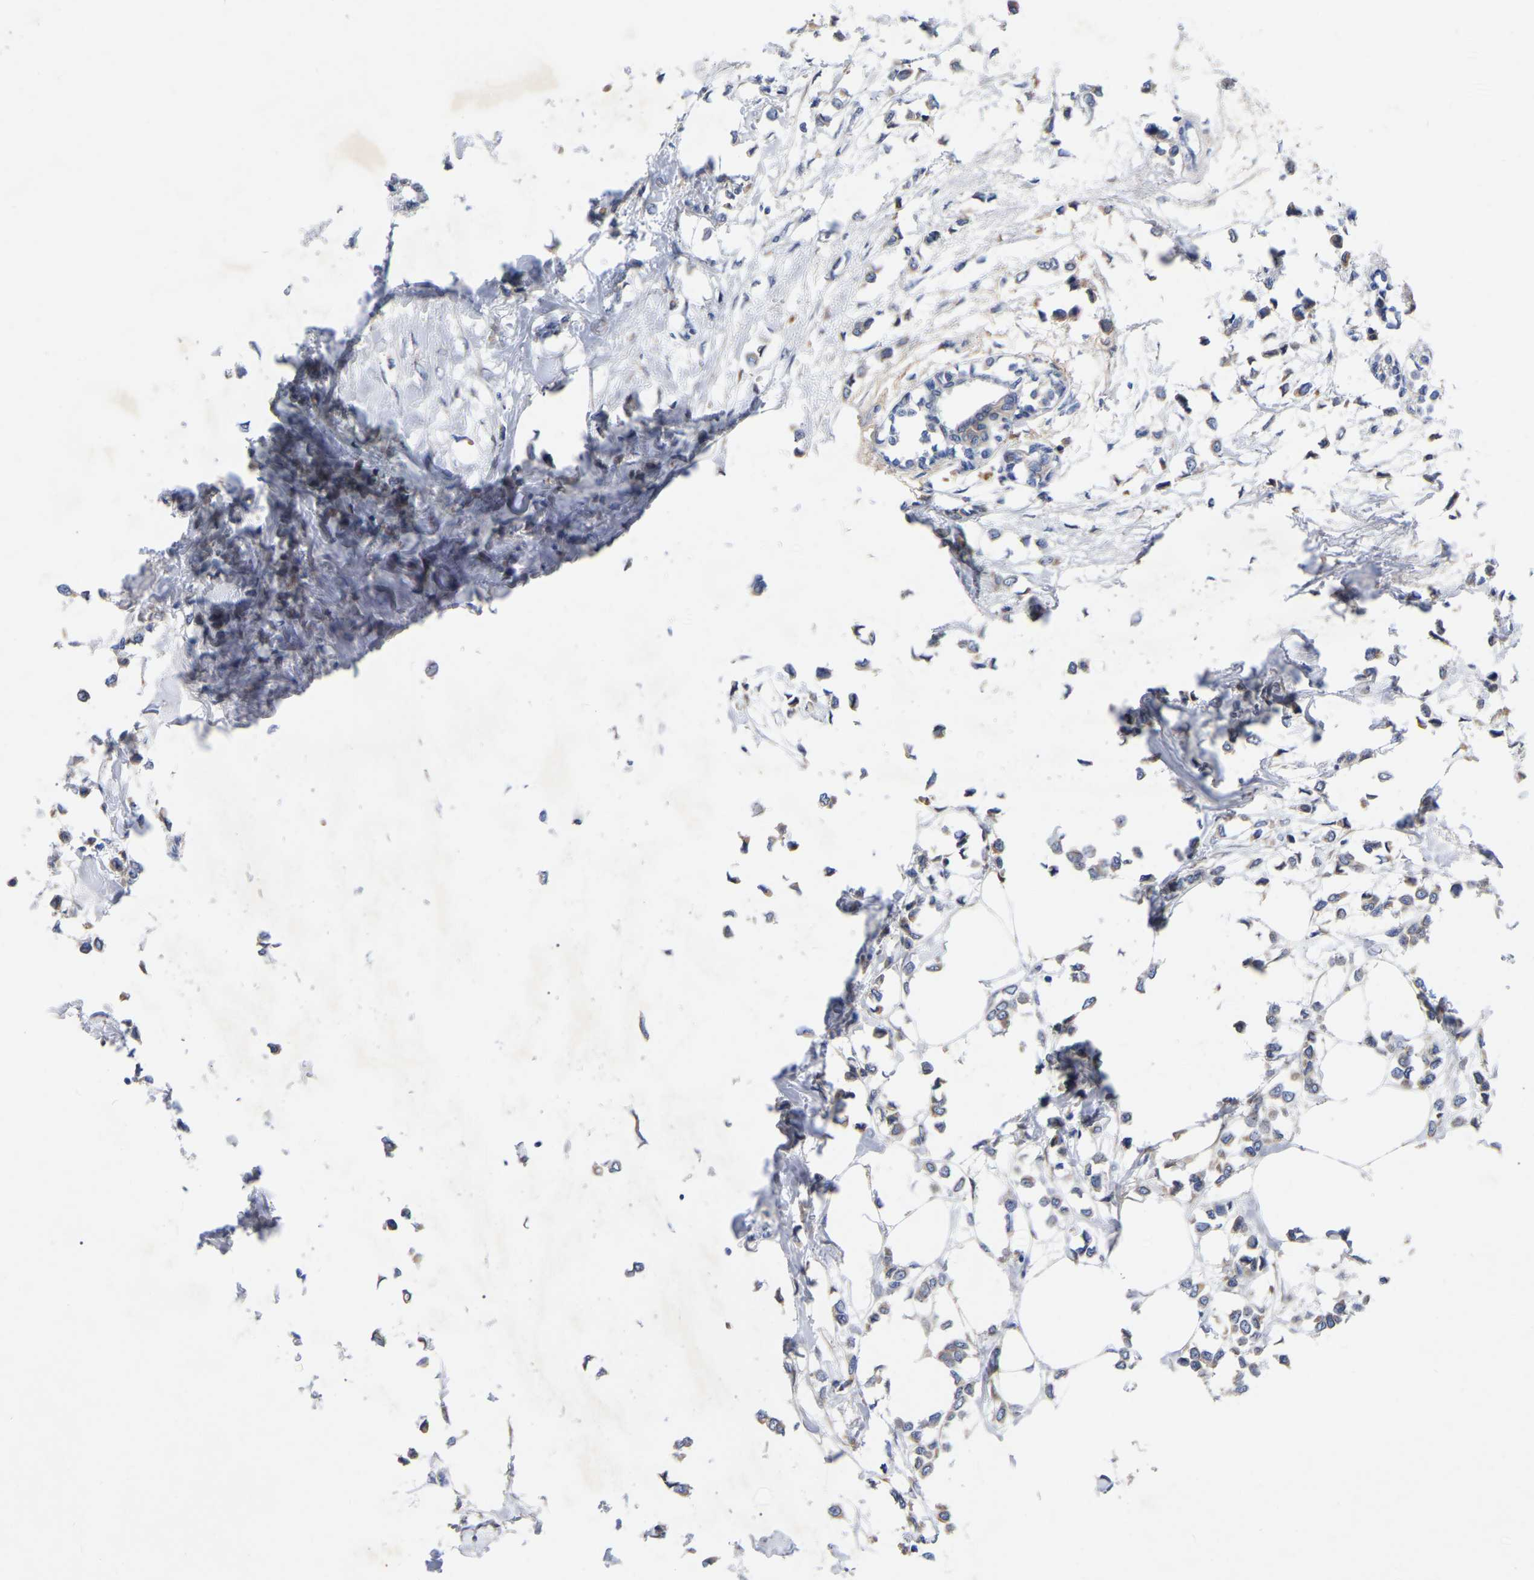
{"staining": {"intensity": "weak", "quantity": ">75%", "location": "cytoplasmic/membranous"}, "tissue": "breast cancer", "cell_type": "Tumor cells", "image_type": "cancer", "snomed": [{"axis": "morphology", "description": "Lobular carcinoma"}, {"axis": "topography", "description": "Breast"}], "caption": "DAB (3,3'-diaminobenzidine) immunohistochemical staining of human breast lobular carcinoma reveals weak cytoplasmic/membranous protein positivity in about >75% of tumor cells.", "gene": "STRIP2", "patient": {"sex": "female", "age": 51}}